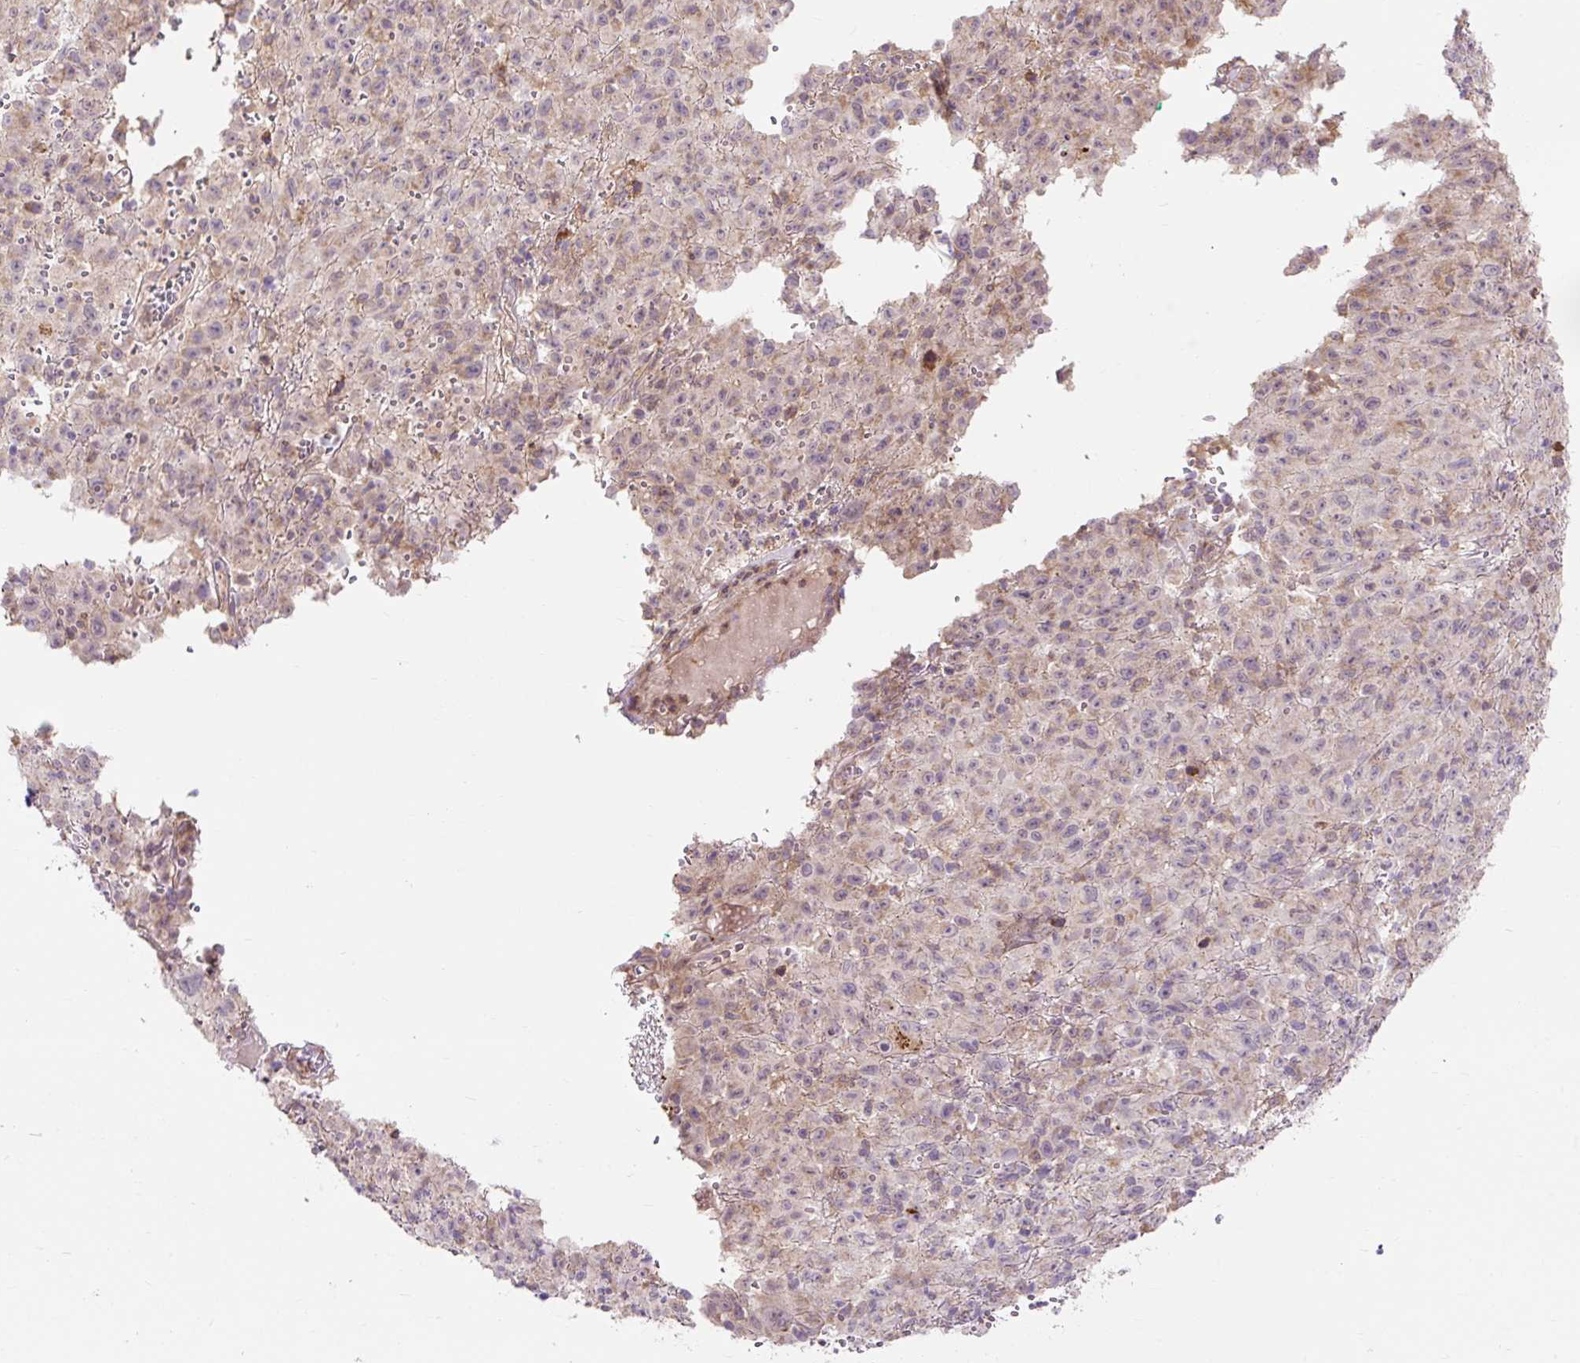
{"staining": {"intensity": "weak", "quantity": ">75%", "location": "cytoplasmic/membranous"}, "tissue": "melanoma", "cell_type": "Tumor cells", "image_type": "cancer", "snomed": [{"axis": "morphology", "description": "Malignant melanoma, NOS"}, {"axis": "topography", "description": "Skin"}], "caption": "The micrograph shows a brown stain indicating the presence of a protein in the cytoplasmic/membranous of tumor cells in malignant melanoma. (DAB (3,3'-diaminobenzidine) = brown stain, brightfield microscopy at high magnification).", "gene": "TRIAP1", "patient": {"sex": "male", "age": 46}}